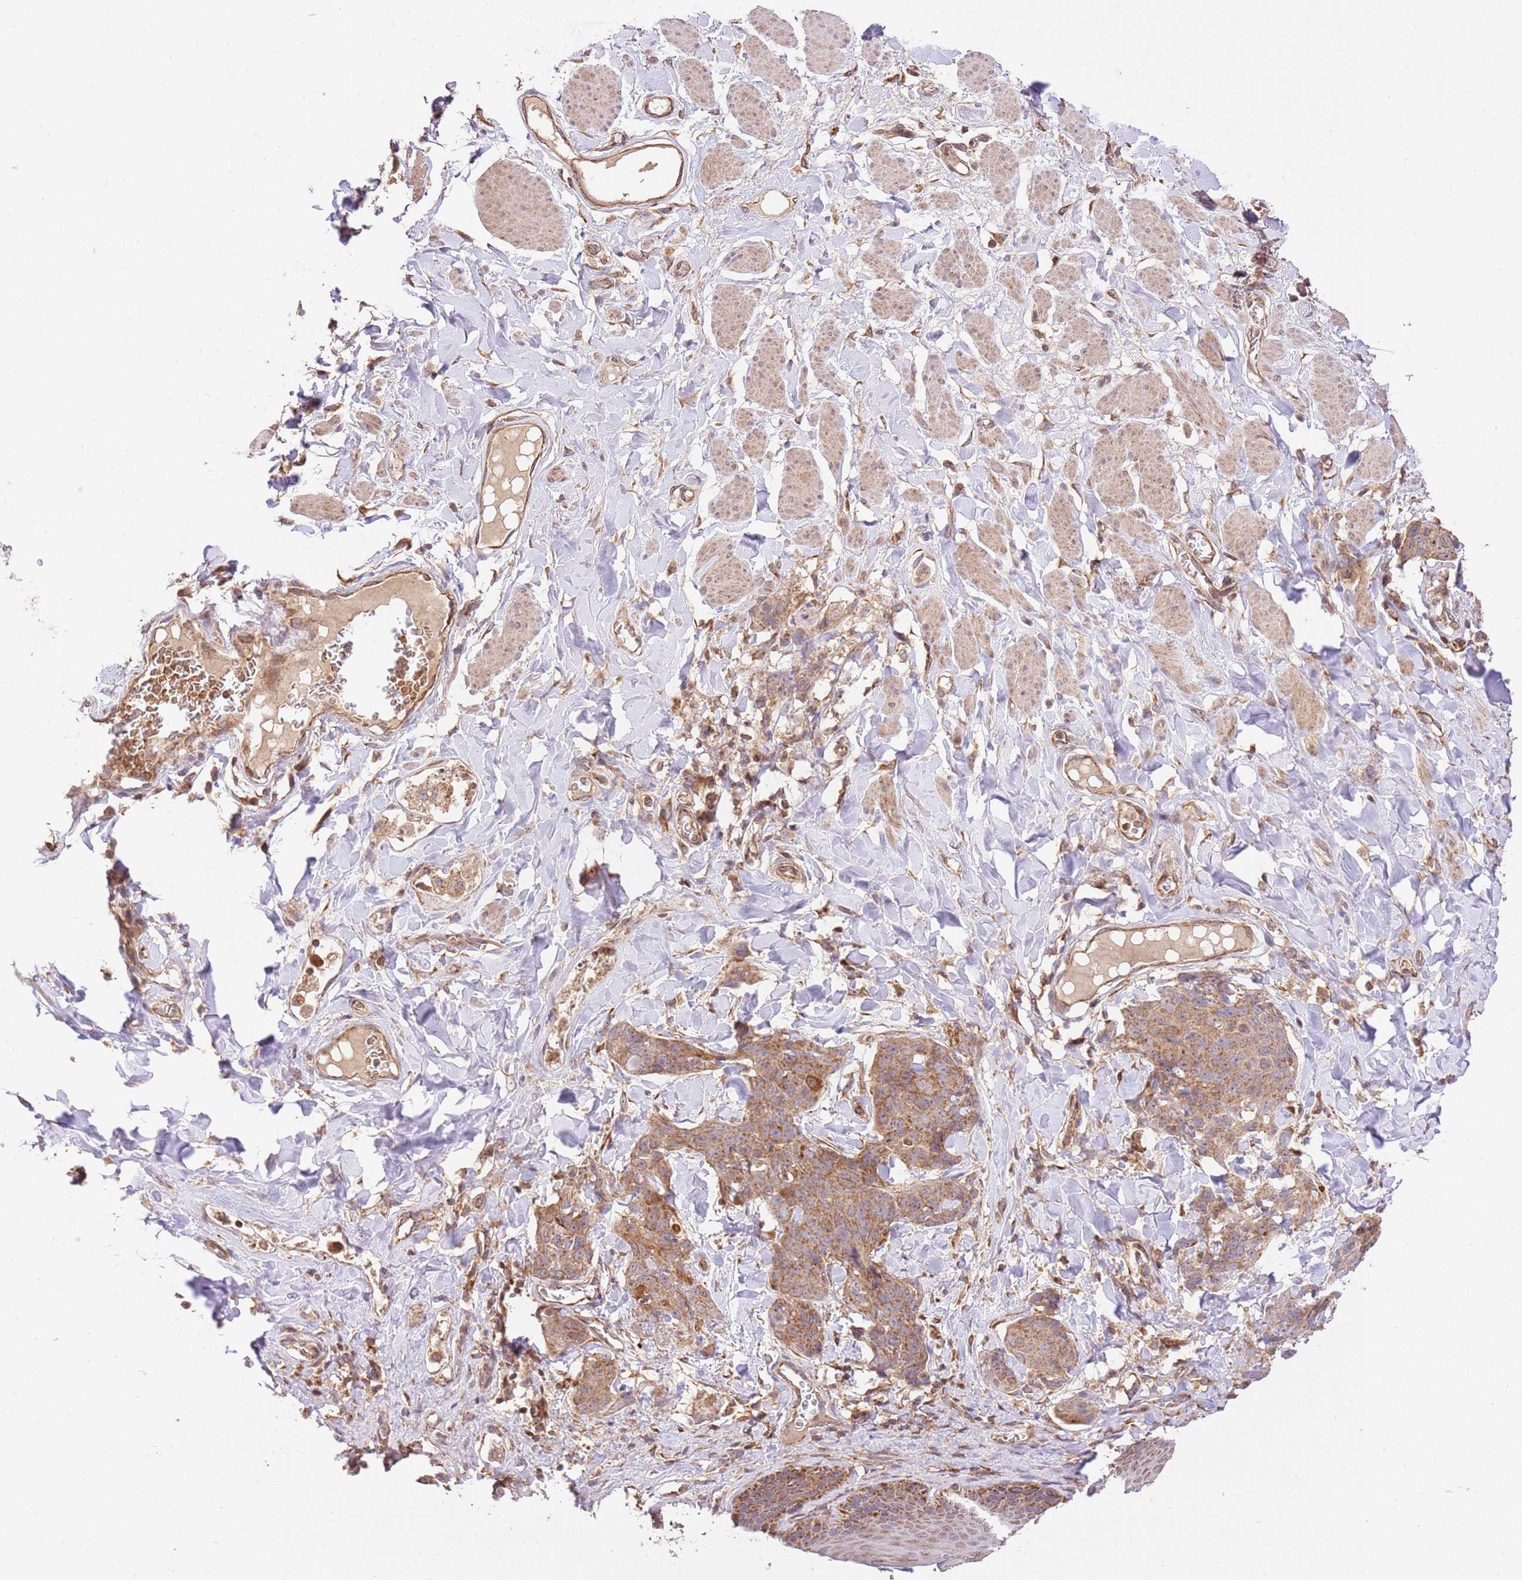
{"staining": {"intensity": "moderate", "quantity": ">75%", "location": "cytoplasmic/membranous"}, "tissue": "skin cancer", "cell_type": "Tumor cells", "image_type": "cancer", "snomed": [{"axis": "morphology", "description": "Squamous cell carcinoma, NOS"}, {"axis": "topography", "description": "Skin"}, {"axis": "topography", "description": "Vulva"}], "caption": "High-power microscopy captured an immunohistochemistry histopathology image of skin cancer (squamous cell carcinoma), revealing moderate cytoplasmic/membranous positivity in approximately >75% of tumor cells.", "gene": "SPATA2L", "patient": {"sex": "female", "age": 85}}